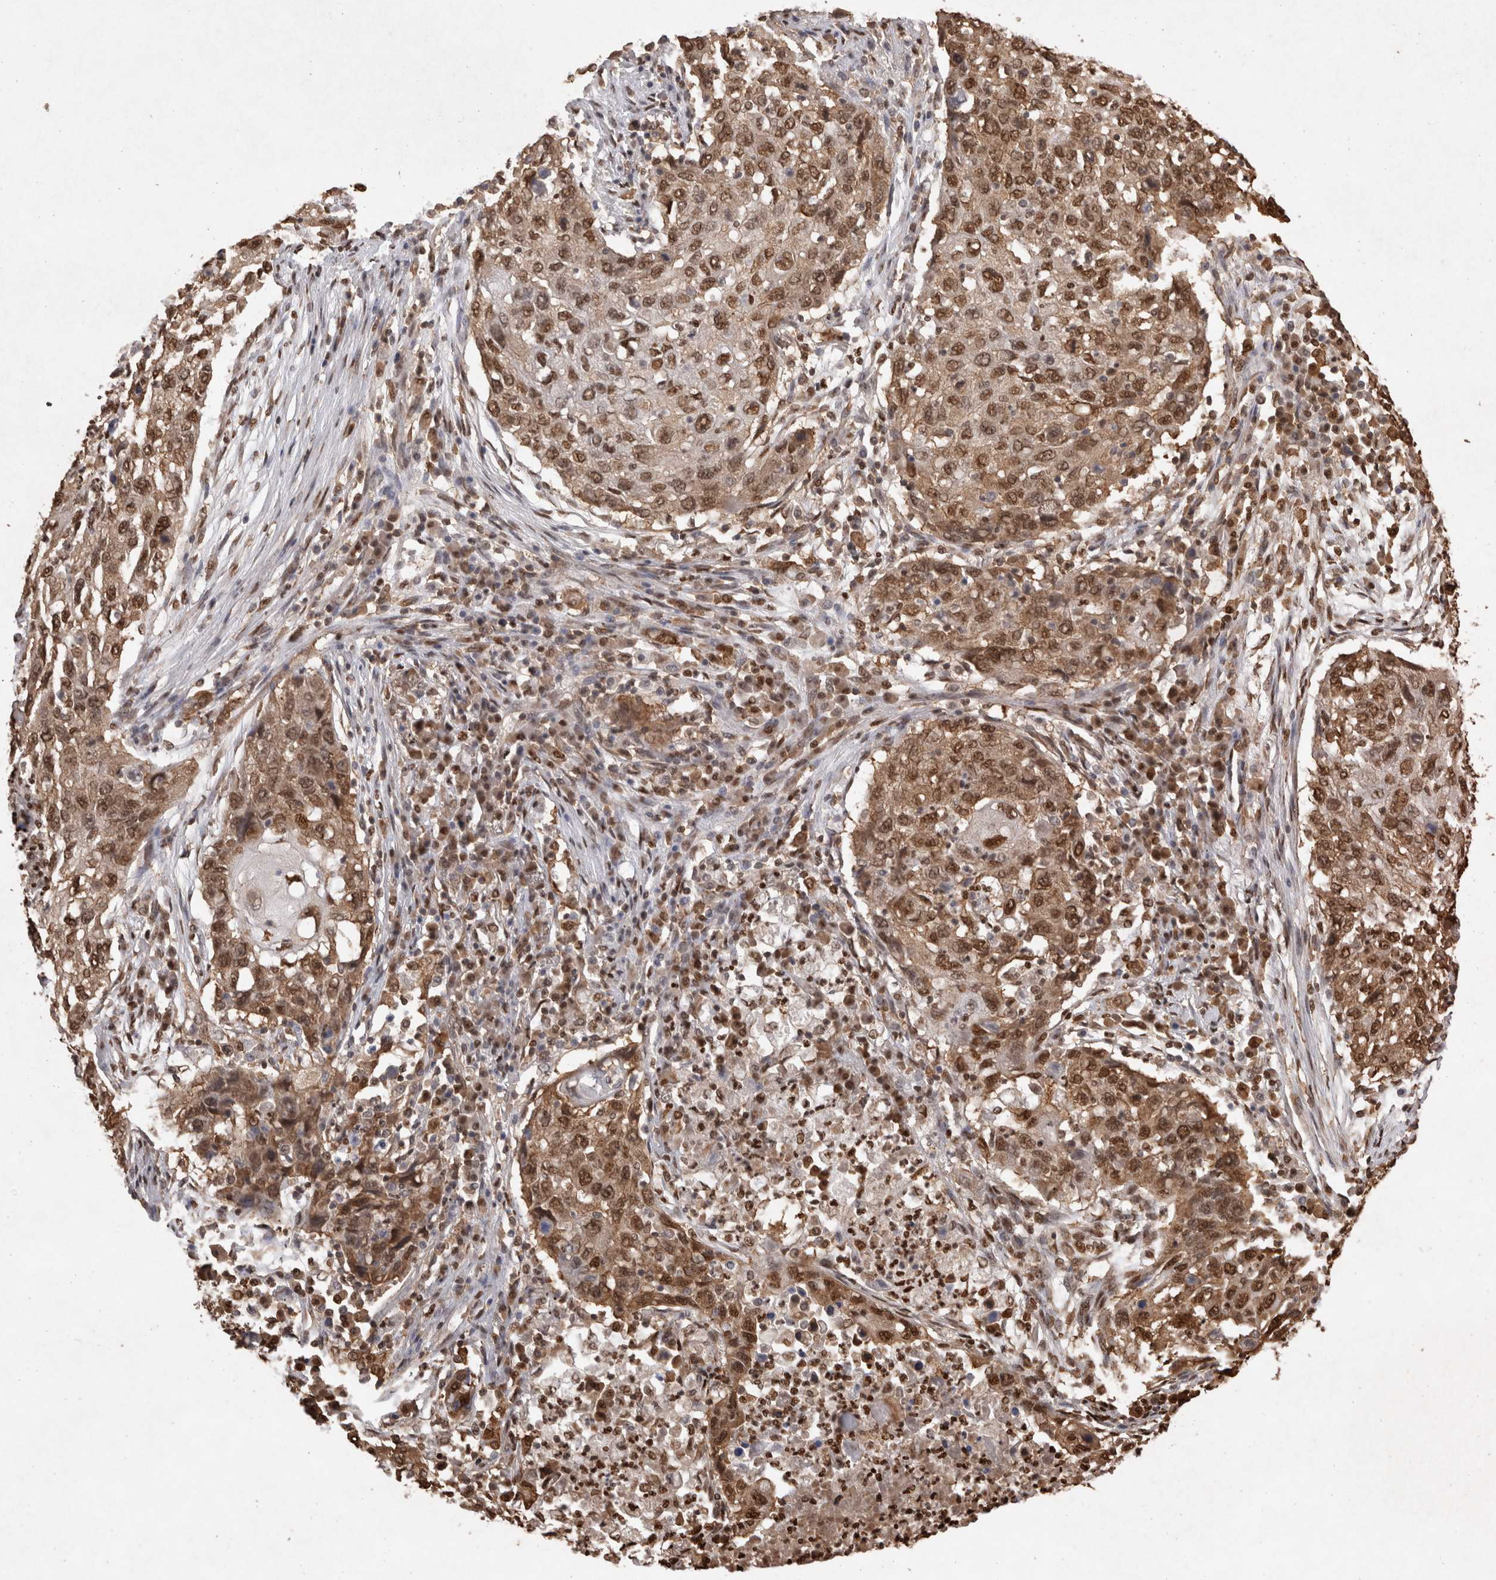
{"staining": {"intensity": "moderate", "quantity": ">75%", "location": "cytoplasmic/membranous,nuclear"}, "tissue": "lung cancer", "cell_type": "Tumor cells", "image_type": "cancer", "snomed": [{"axis": "morphology", "description": "Squamous cell carcinoma, NOS"}, {"axis": "topography", "description": "Lung"}], "caption": "Moderate cytoplasmic/membranous and nuclear expression is seen in approximately >75% of tumor cells in lung squamous cell carcinoma.", "gene": "HDGF", "patient": {"sex": "female", "age": 63}}